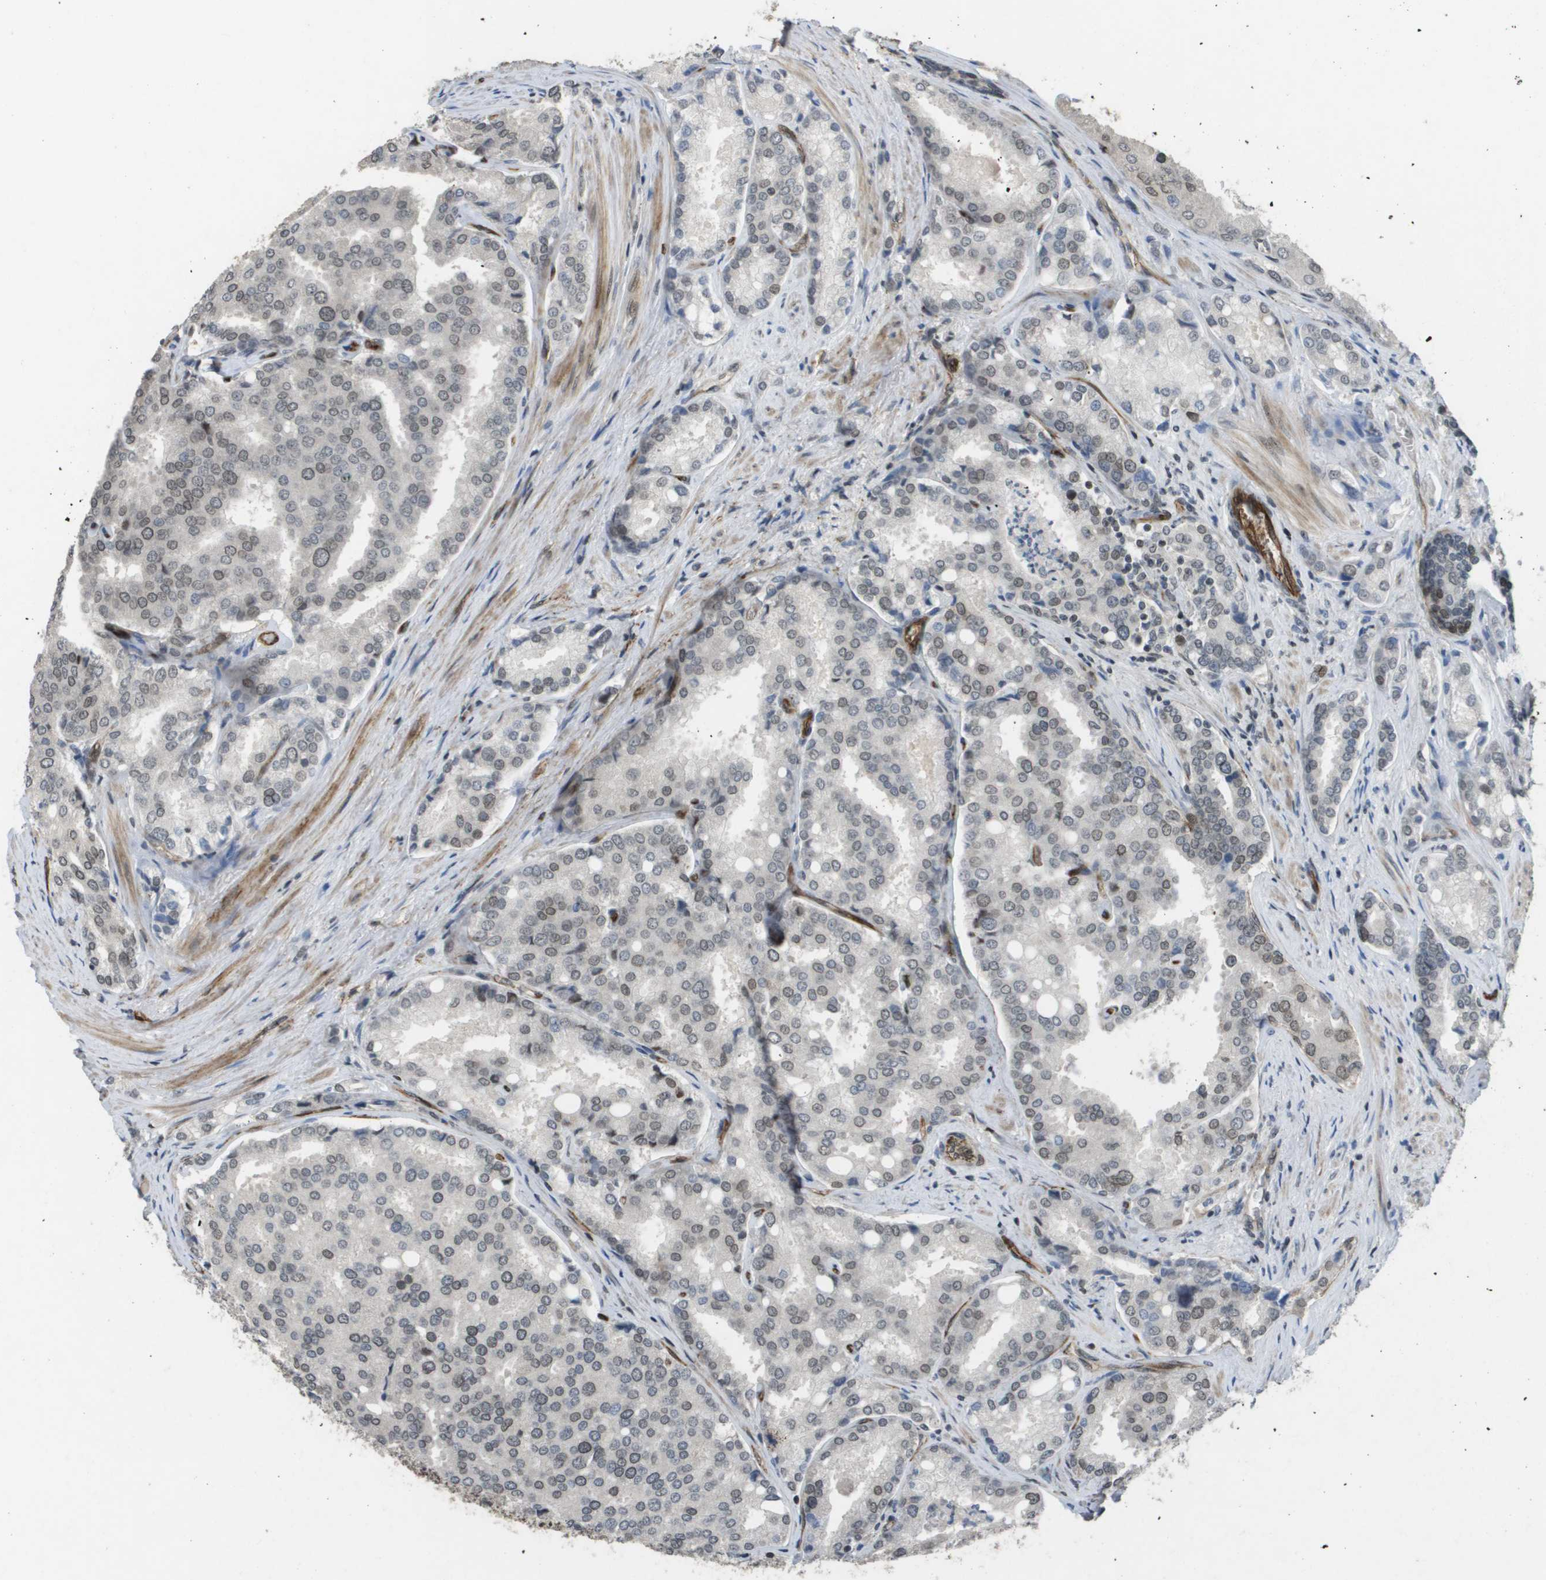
{"staining": {"intensity": "weak", "quantity": "<25%", "location": "nuclear"}, "tissue": "prostate cancer", "cell_type": "Tumor cells", "image_type": "cancer", "snomed": [{"axis": "morphology", "description": "Adenocarcinoma, High grade"}, {"axis": "topography", "description": "Prostate"}], "caption": "Prostate cancer (high-grade adenocarcinoma) was stained to show a protein in brown. There is no significant expression in tumor cells.", "gene": "KAT5", "patient": {"sex": "male", "age": 50}}